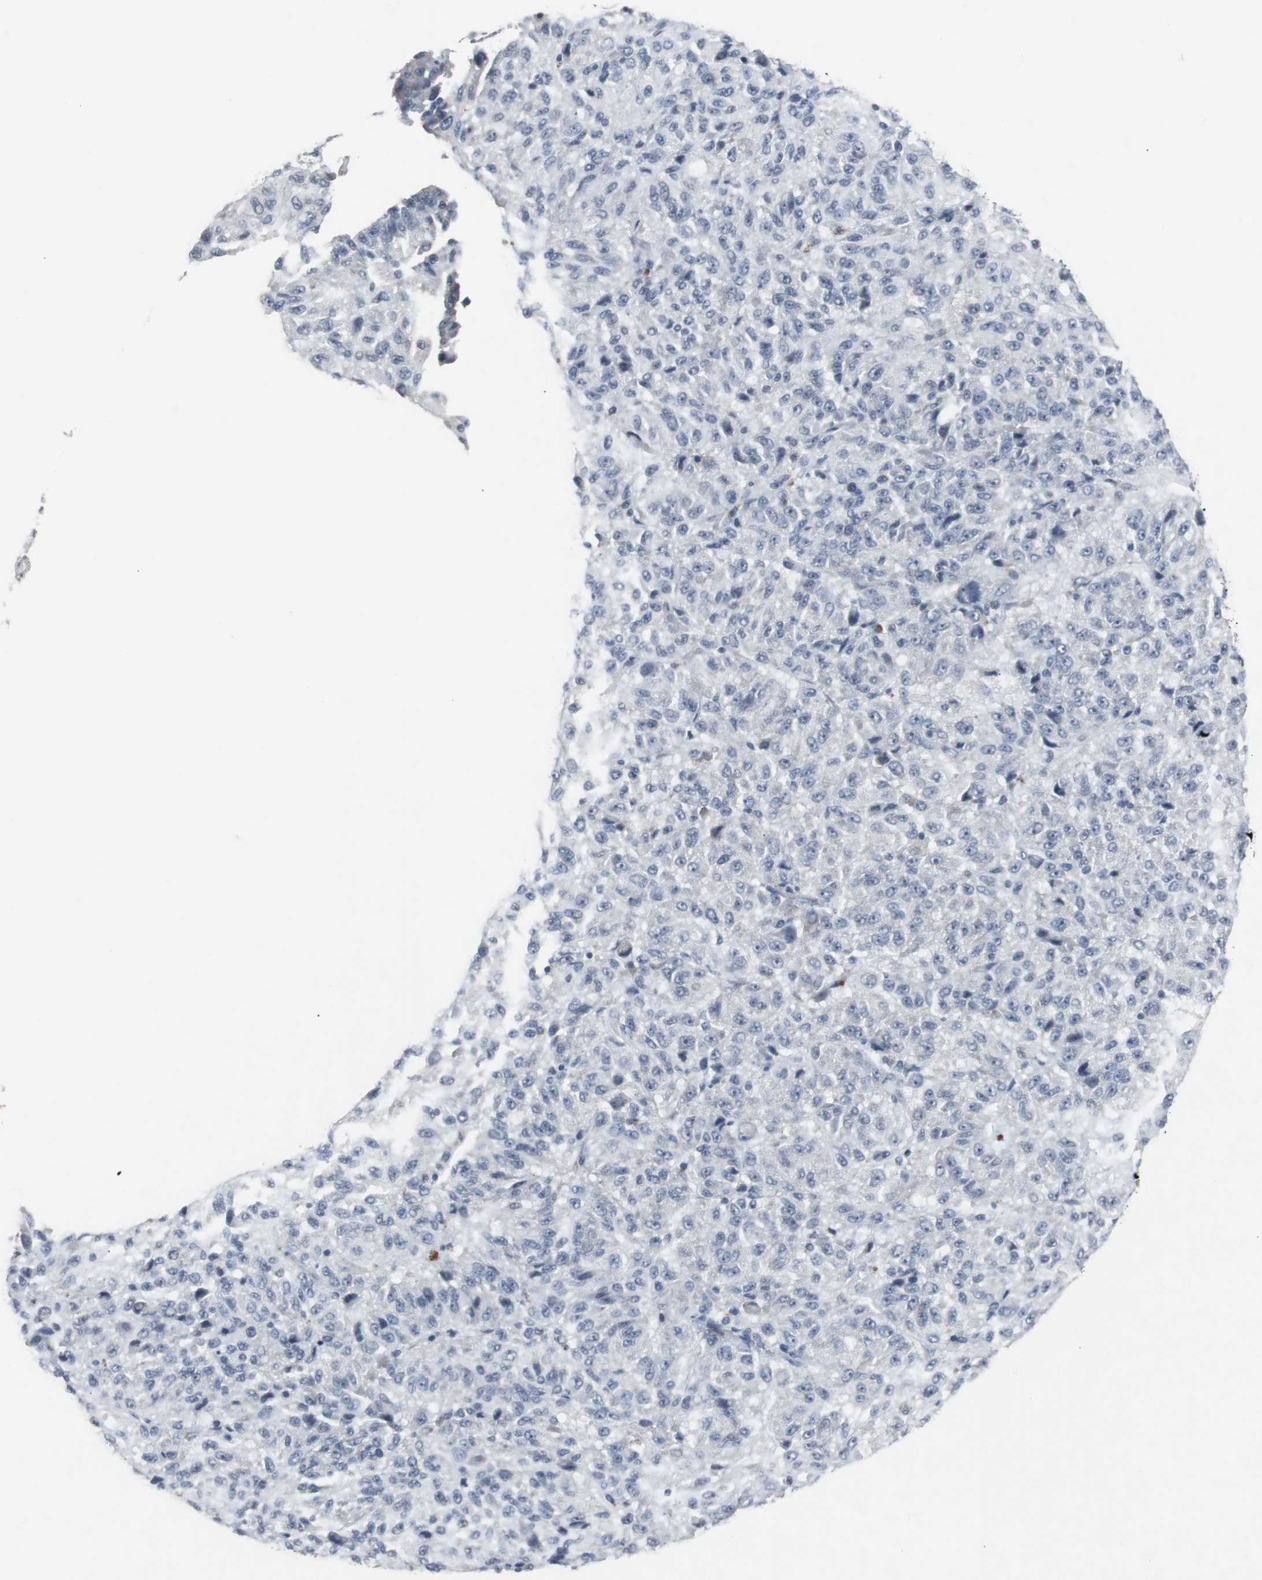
{"staining": {"intensity": "negative", "quantity": "none", "location": "none"}, "tissue": "melanoma", "cell_type": "Tumor cells", "image_type": "cancer", "snomed": [{"axis": "morphology", "description": "Malignant melanoma, Metastatic site"}, {"axis": "topography", "description": "Lung"}], "caption": "High magnification brightfield microscopy of malignant melanoma (metastatic site) stained with DAB (3,3'-diaminobenzidine) (brown) and counterstained with hematoxylin (blue): tumor cells show no significant positivity. Brightfield microscopy of immunohistochemistry (IHC) stained with DAB (brown) and hematoxylin (blue), captured at high magnification.", "gene": "ACAA1", "patient": {"sex": "male", "age": 64}}